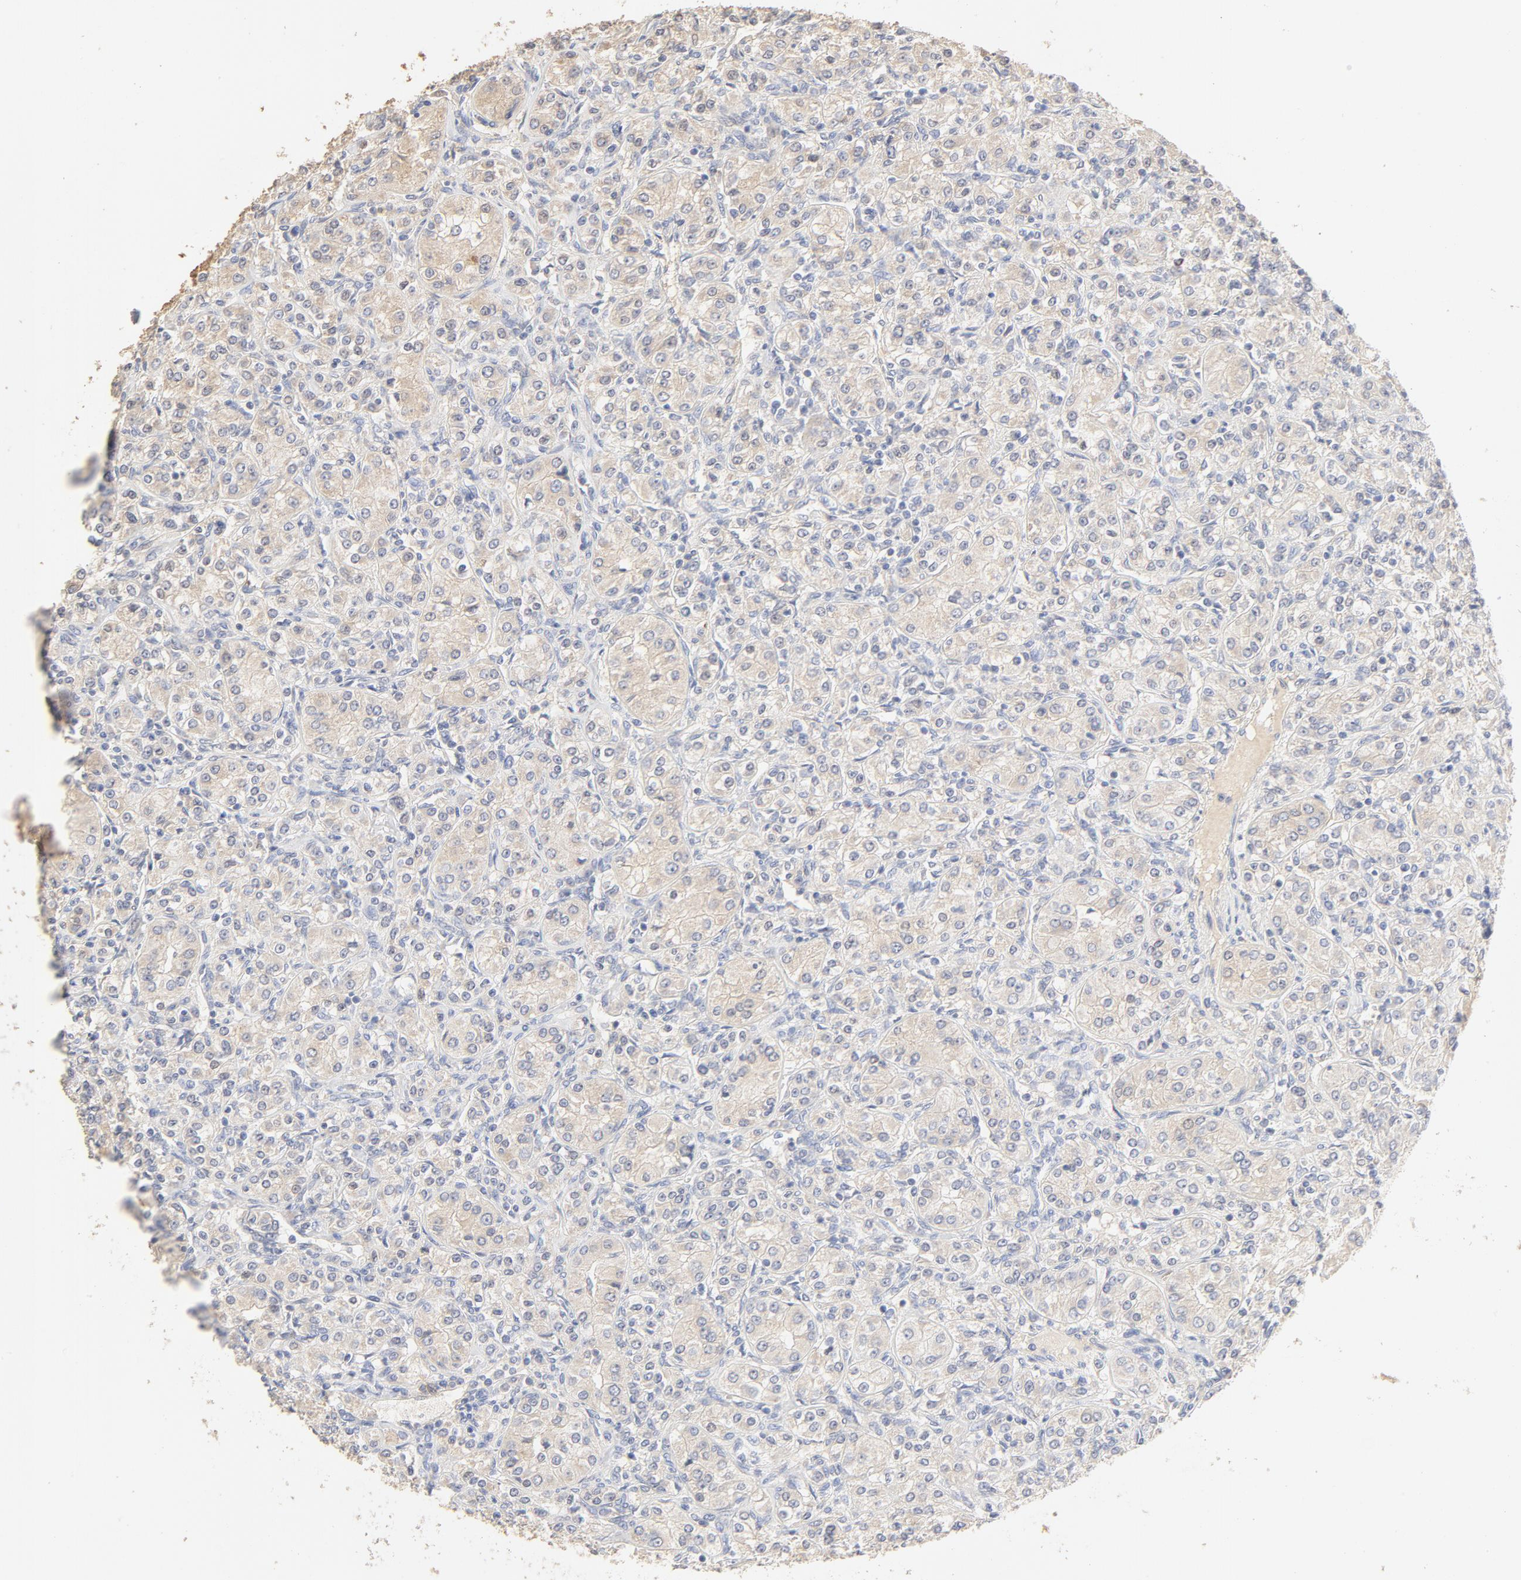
{"staining": {"intensity": "negative", "quantity": "none", "location": "none"}, "tissue": "renal cancer", "cell_type": "Tumor cells", "image_type": "cancer", "snomed": [{"axis": "morphology", "description": "Adenocarcinoma, NOS"}, {"axis": "topography", "description": "Kidney"}], "caption": "There is no significant expression in tumor cells of adenocarcinoma (renal).", "gene": "FCGBP", "patient": {"sex": "male", "age": 77}}